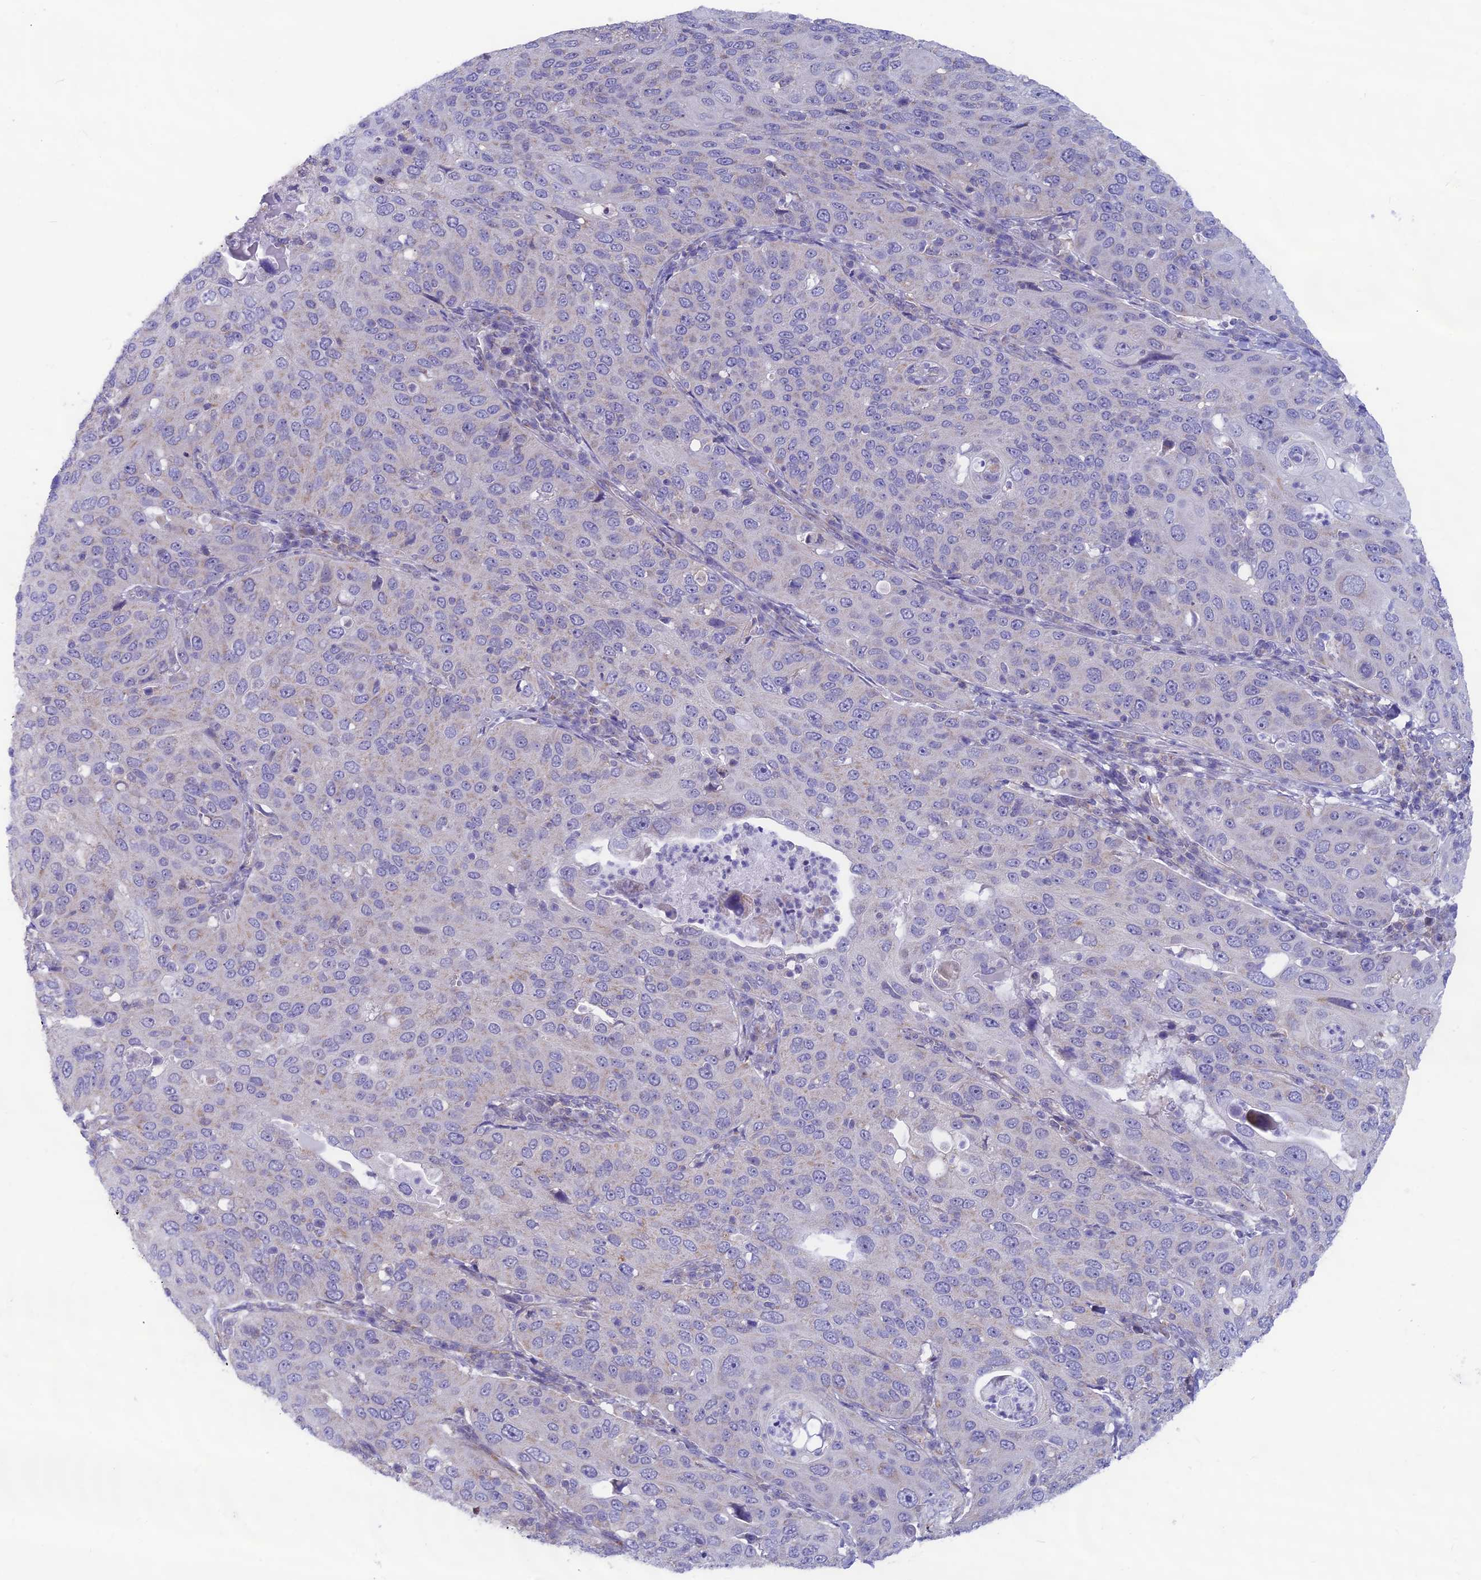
{"staining": {"intensity": "negative", "quantity": "none", "location": "none"}, "tissue": "cervical cancer", "cell_type": "Tumor cells", "image_type": "cancer", "snomed": [{"axis": "morphology", "description": "Squamous cell carcinoma, NOS"}, {"axis": "topography", "description": "Cervix"}], "caption": "Immunohistochemistry (IHC) of human squamous cell carcinoma (cervical) reveals no positivity in tumor cells. (DAB (3,3'-diaminobenzidine) immunohistochemistry visualized using brightfield microscopy, high magnification).", "gene": "PLAC9", "patient": {"sex": "female", "age": 36}}